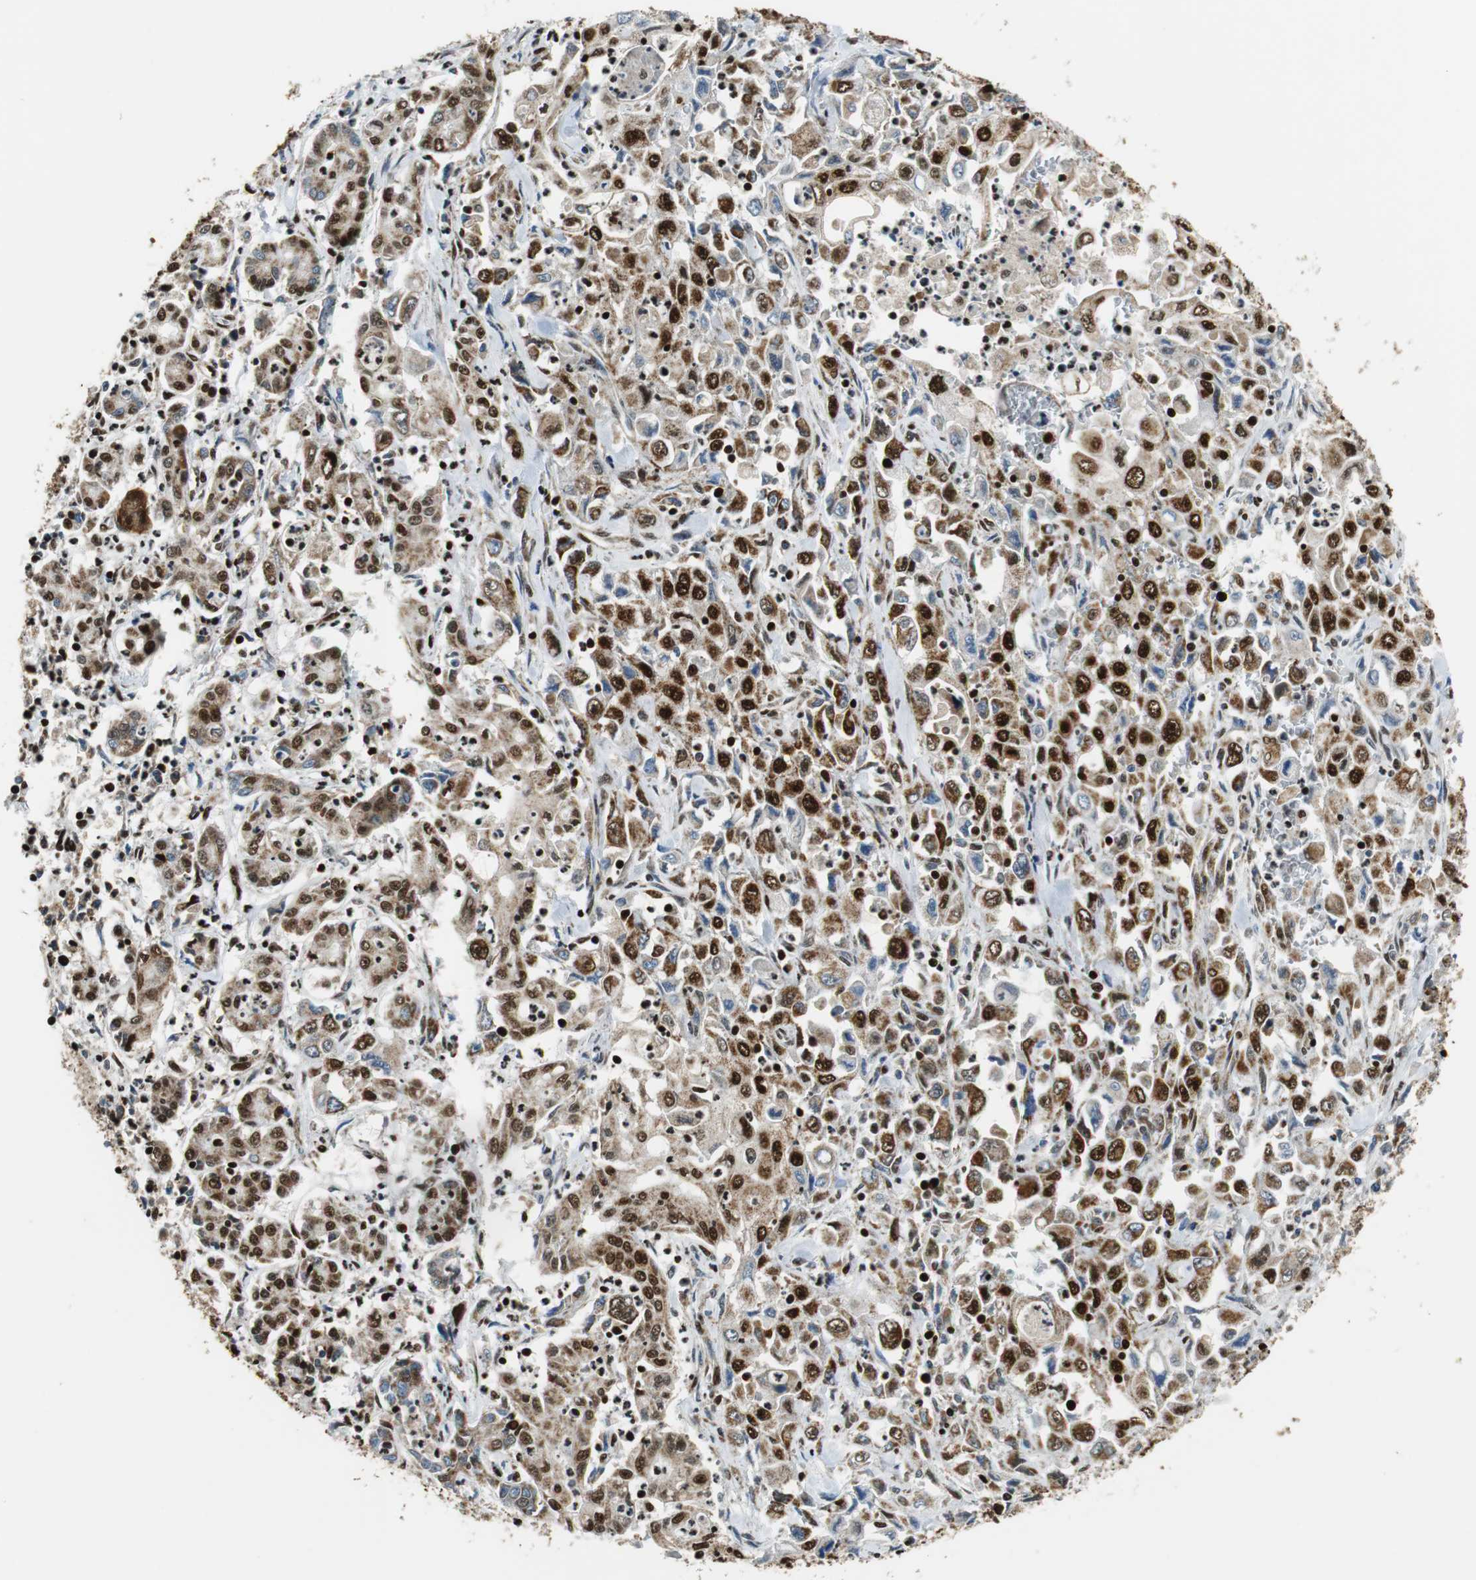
{"staining": {"intensity": "strong", "quantity": "25%-75%", "location": "cytoplasmic/membranous,nuclear"}, "tissue": "pancreatic cancer", "cell_type": "Tumor cells", "image_type": "cancer", "snomed": [{"axis": "morphology", "description": "Adenocarcinoma, NOS"}, {"axis": "topography", "description": "Pancreas"}], "caption": "A micrograph showing strong cytoplasmic/membranous and nuclear staining in about 25%-75% of tumor cells in adenocarcinoma (pancreatic), as visualized by brown immunohistochemical staining.", "gene": "HDAC1", "patient": {"sex": "male", "age": 70}}